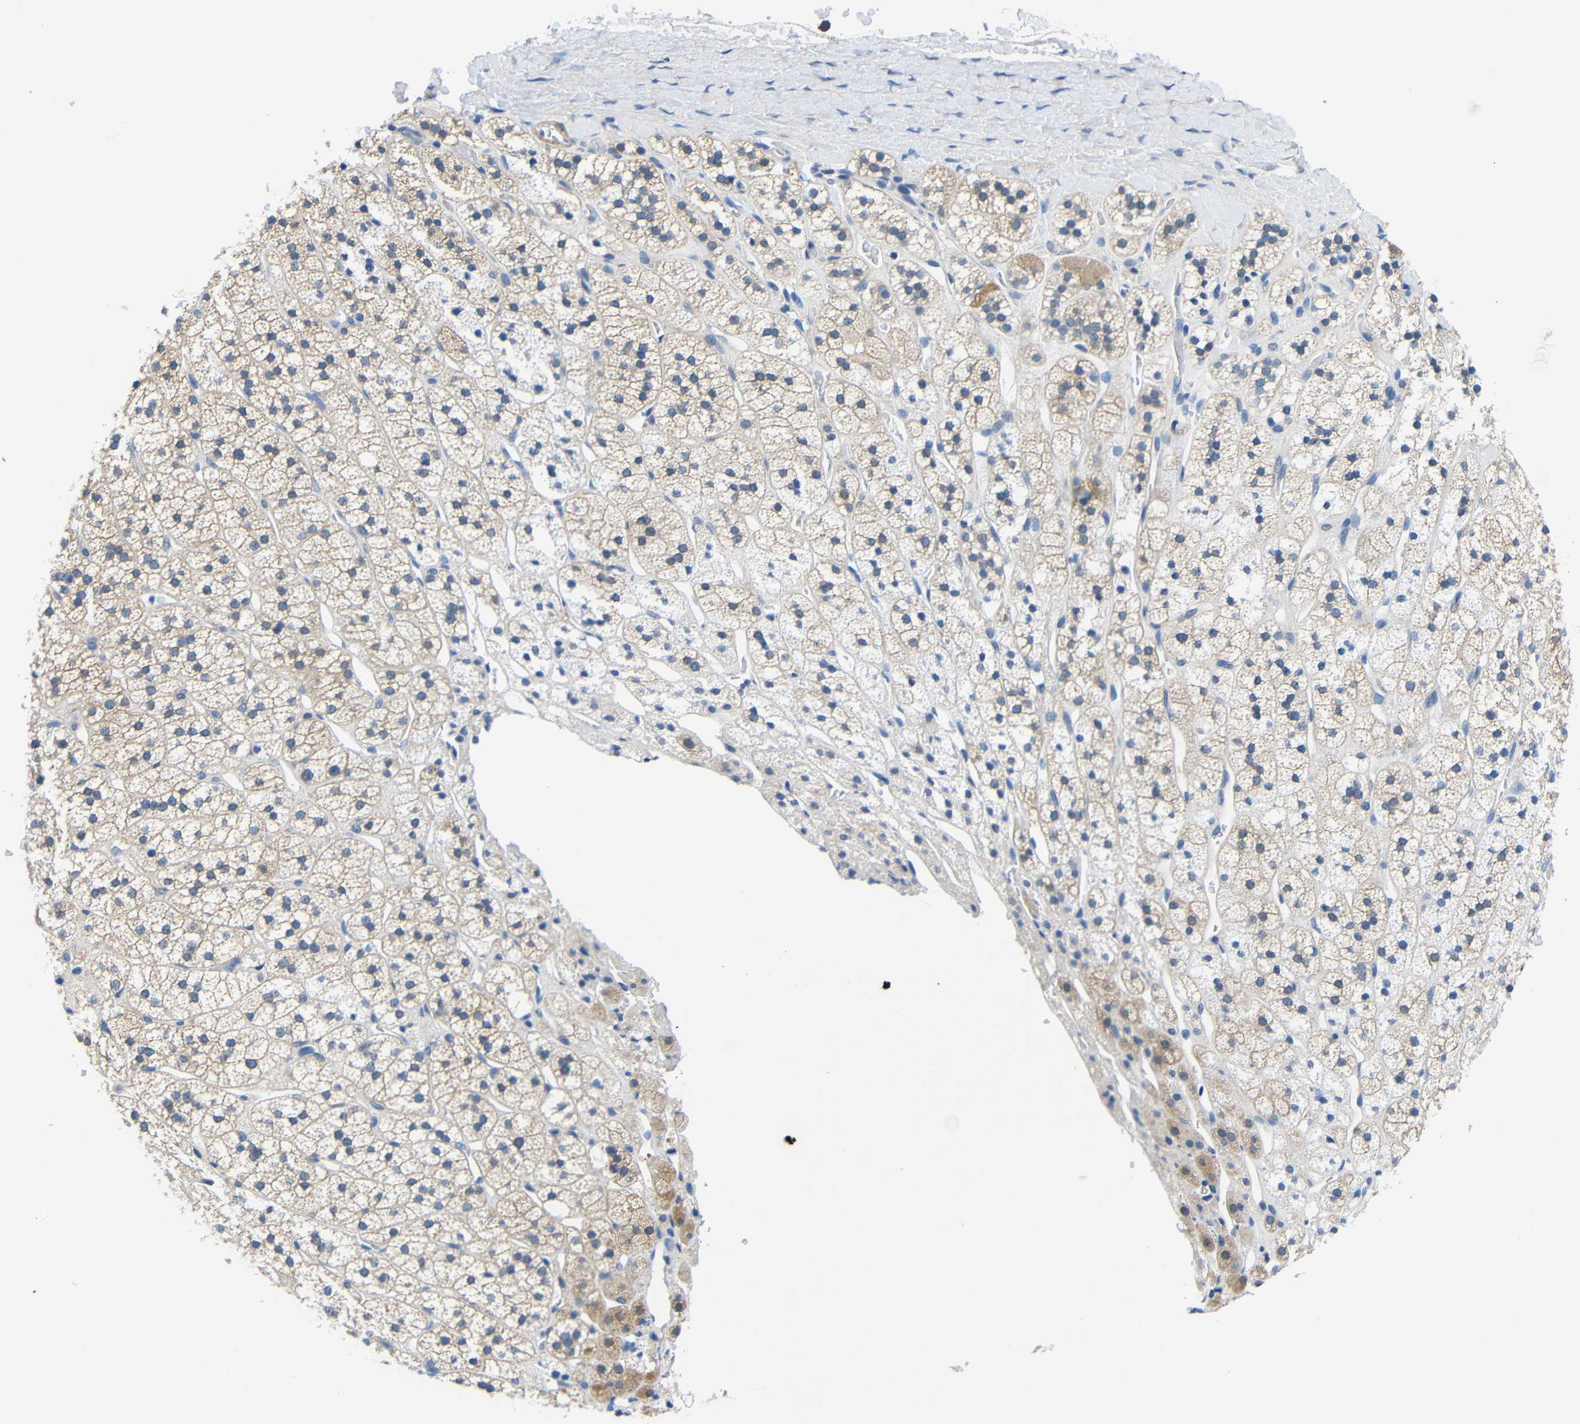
{"staining": {"intensity": "weak", "quantity": ">75%", "location": "cytoplasmic/membranous"}, "tissue": "adrenal gland", "cell_type": "Glandular cells", "image_type": "normal", "snomed": [{"axis": "morphology", "description": "Normal tissue, NOS"}, {"axis": "topography", "description": "Adrenal gland"}], "caption": "High-magnification brightfield microscopy of normal adrenal gland stained with DAB (3,3'-diaminobenzidine) (brown) and counterstained with hematoxylin (blue). glandular cells exhibit weak cytoplasmic/membranous staining is identified in approximately>75% of cells.", "gene": "NEGR1", "patient": {"sex": "male", "age": 56}}